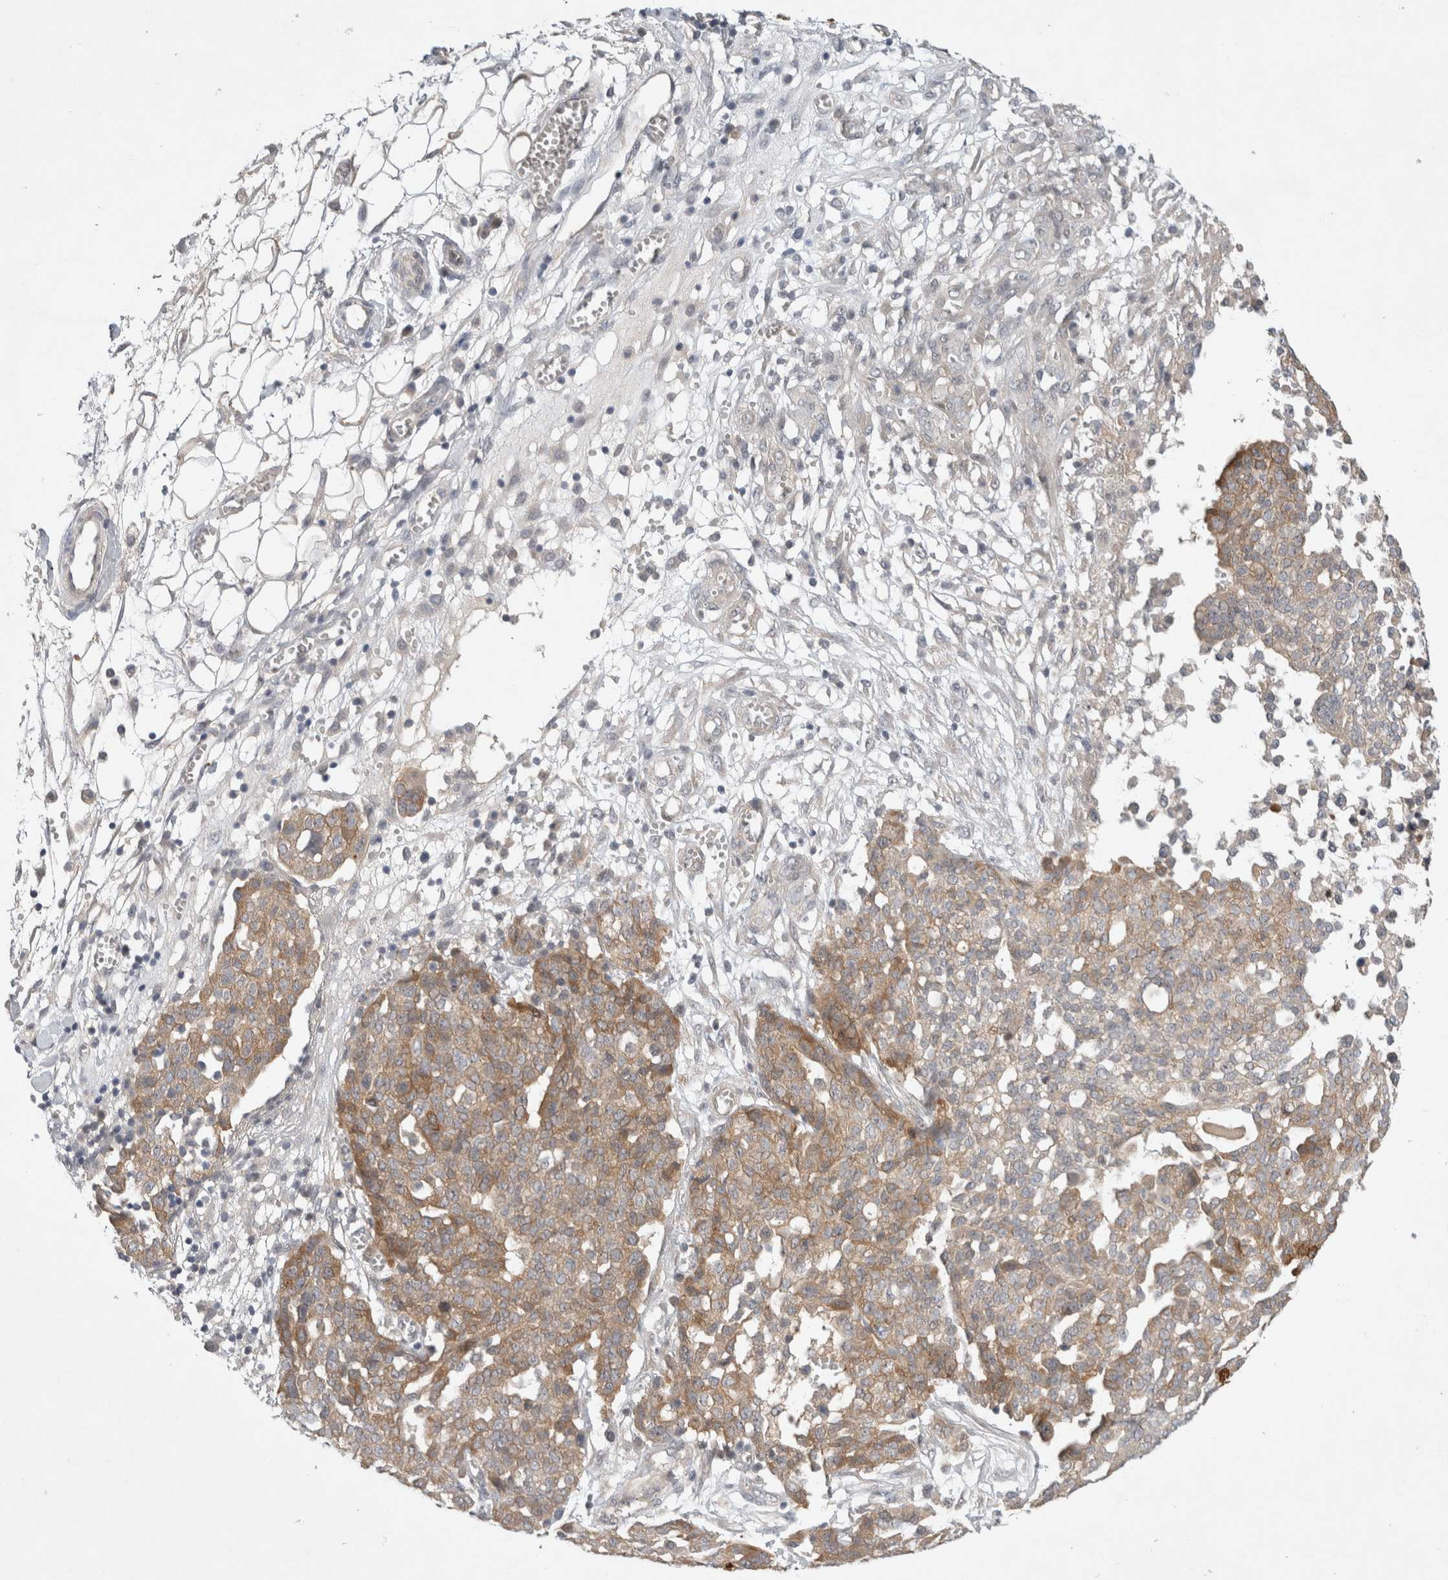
{"staining": {"intensity": "moderate", "quantity": ">75%", "location": "cytoplasmic/membranous"}, "tissue": "ovarian cancer", "cell_type": "Tumor cells", "image_type": "cancer", "snomed": [{"axis": "morphology", "description": "Cystadenocarcinoma, serous, NOS"}, {"axis": "topography", "description": "Soft tissue"}, {"axis": "topography", "description": "Ovary"}], "caption": "This is a micrograph of immunohistochemistry (IHC) staining of ovarian cancer, which shows moderate staining in the cytoplasmic/membranous of tumor cells.", "gene": "CERS3", "patient": {"sex": "female", "age": 57}}